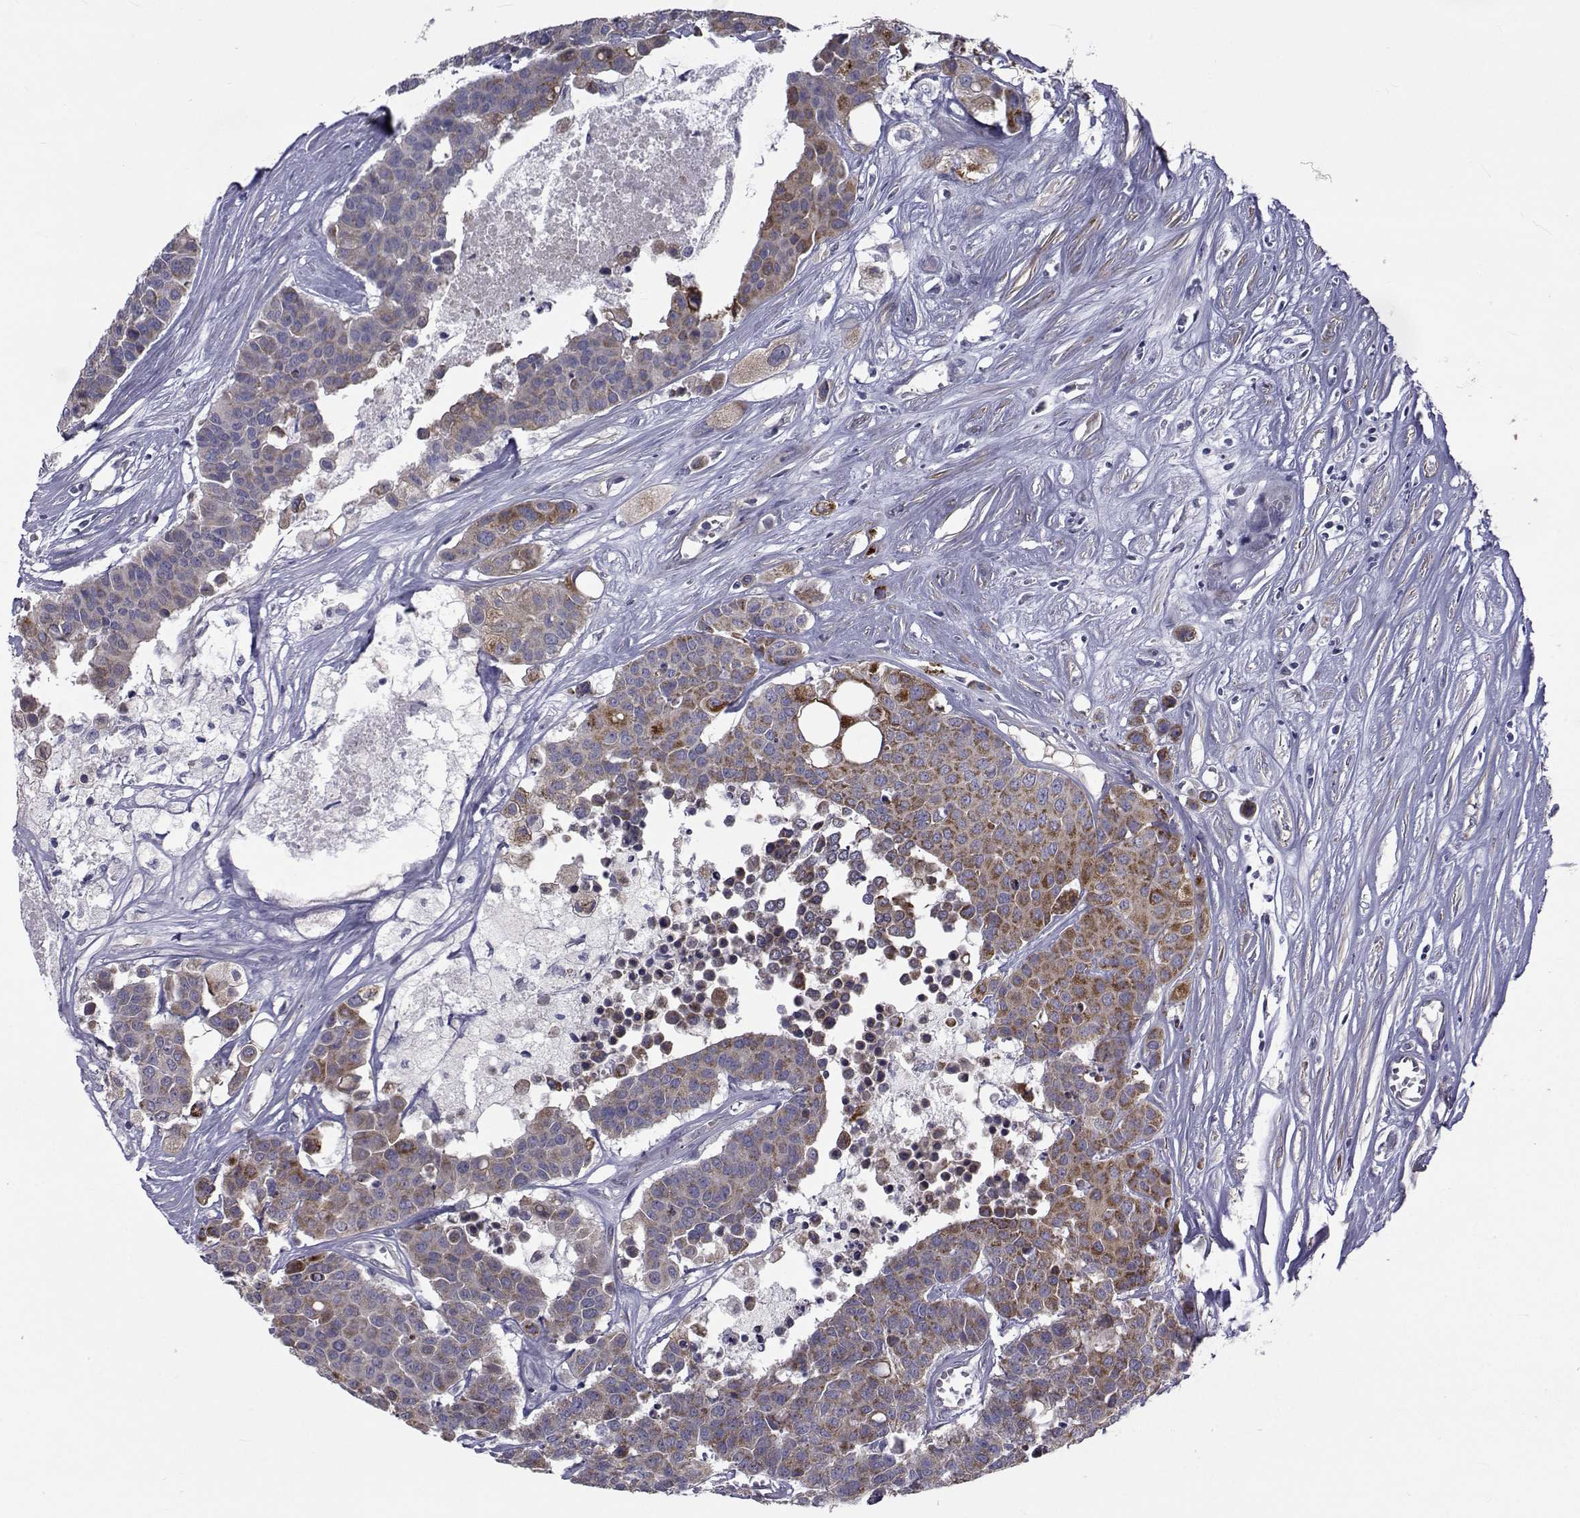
{"staining": {"intensity": "strong", "quantity": "<25%", "location": "cytoplasmic/membranous"}, "tissue": "carcinoid", "cell_type": "Tumor cells", "image_type": "cancer", "snomed": [{"axis": "morphology", "description": "Carcinoid, malignant, NOS"}, {"axis": "topography", "description": "Colon"}], "caption": "Immunohistochemistry (IHC) staining of malignant carcinoid, which displays medium levels of strong cytoplasmic/membranous staining in about <25% of tumor cells indicating strong cytoplasmic/membranous protein expression. The staining was performed using DAB (3,3'-diaminobenzidine) (brown) for protein detection and nuclei were counterstained in hematoxylin (blue).", "gene": "CFAP74", "patient": {"sex": "male", "age": 81}}